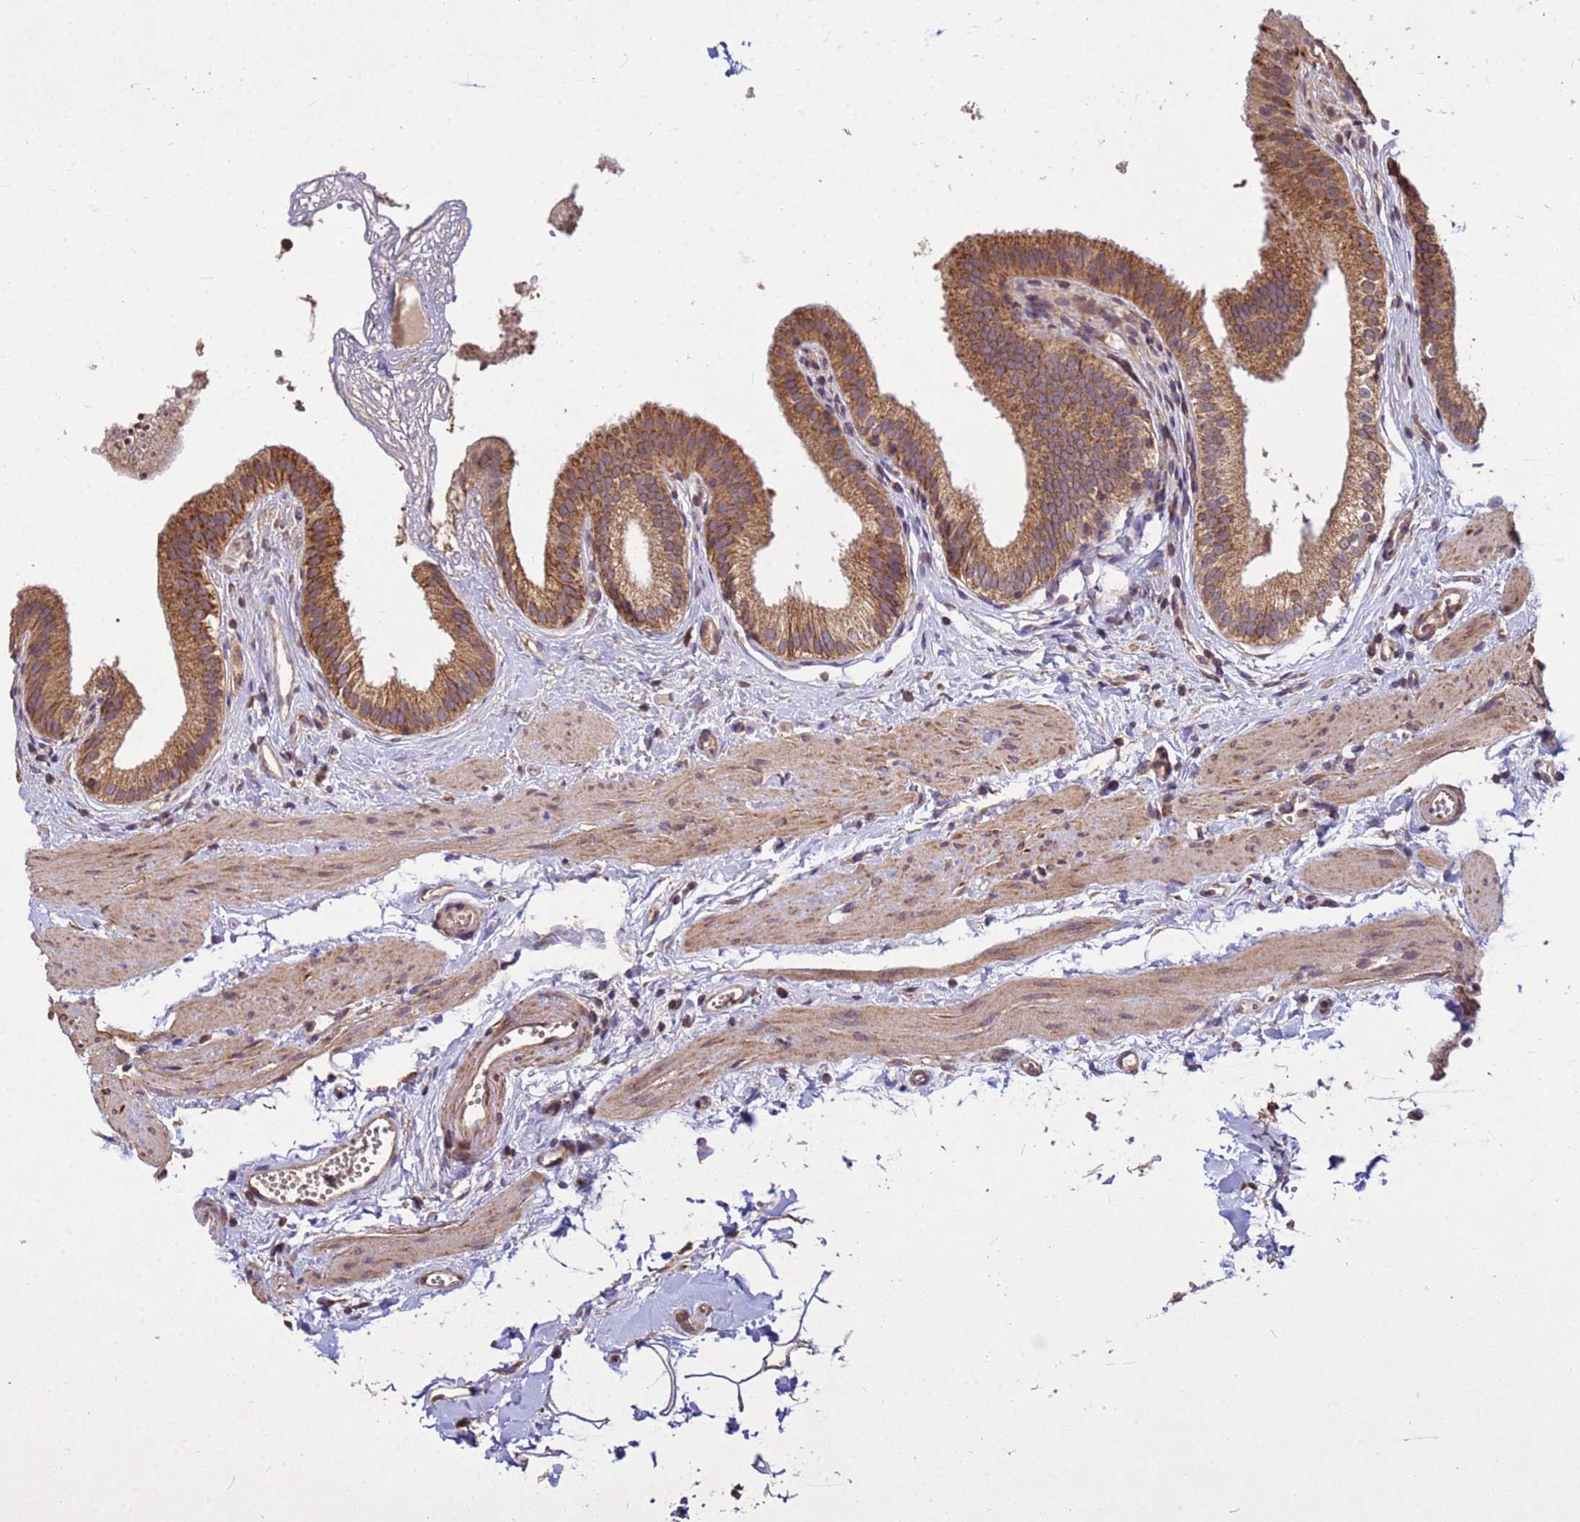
{"staining": {"intensity": "moderate", "quantity": ">75%", "location": "cytoplasmic/membranous"}, "tissue": "gallbladder", "cell_type": "Glandular cells", "image_type": "normal", "snomed": [{"axis": "morphology", "description": "Normal tissue, NOS"}, {"axis": "topography", "description": "Gallbladder"}], "caption": "IHC (DAB (3,3'-diaminobenzidine)) staining of benign human gallbladder reveals moderate cytoplasmic/membranous protein staining in about >75% of glandular cells.", "gene": "P2RX7", "patient": {"sex": "female", "age": 54}}